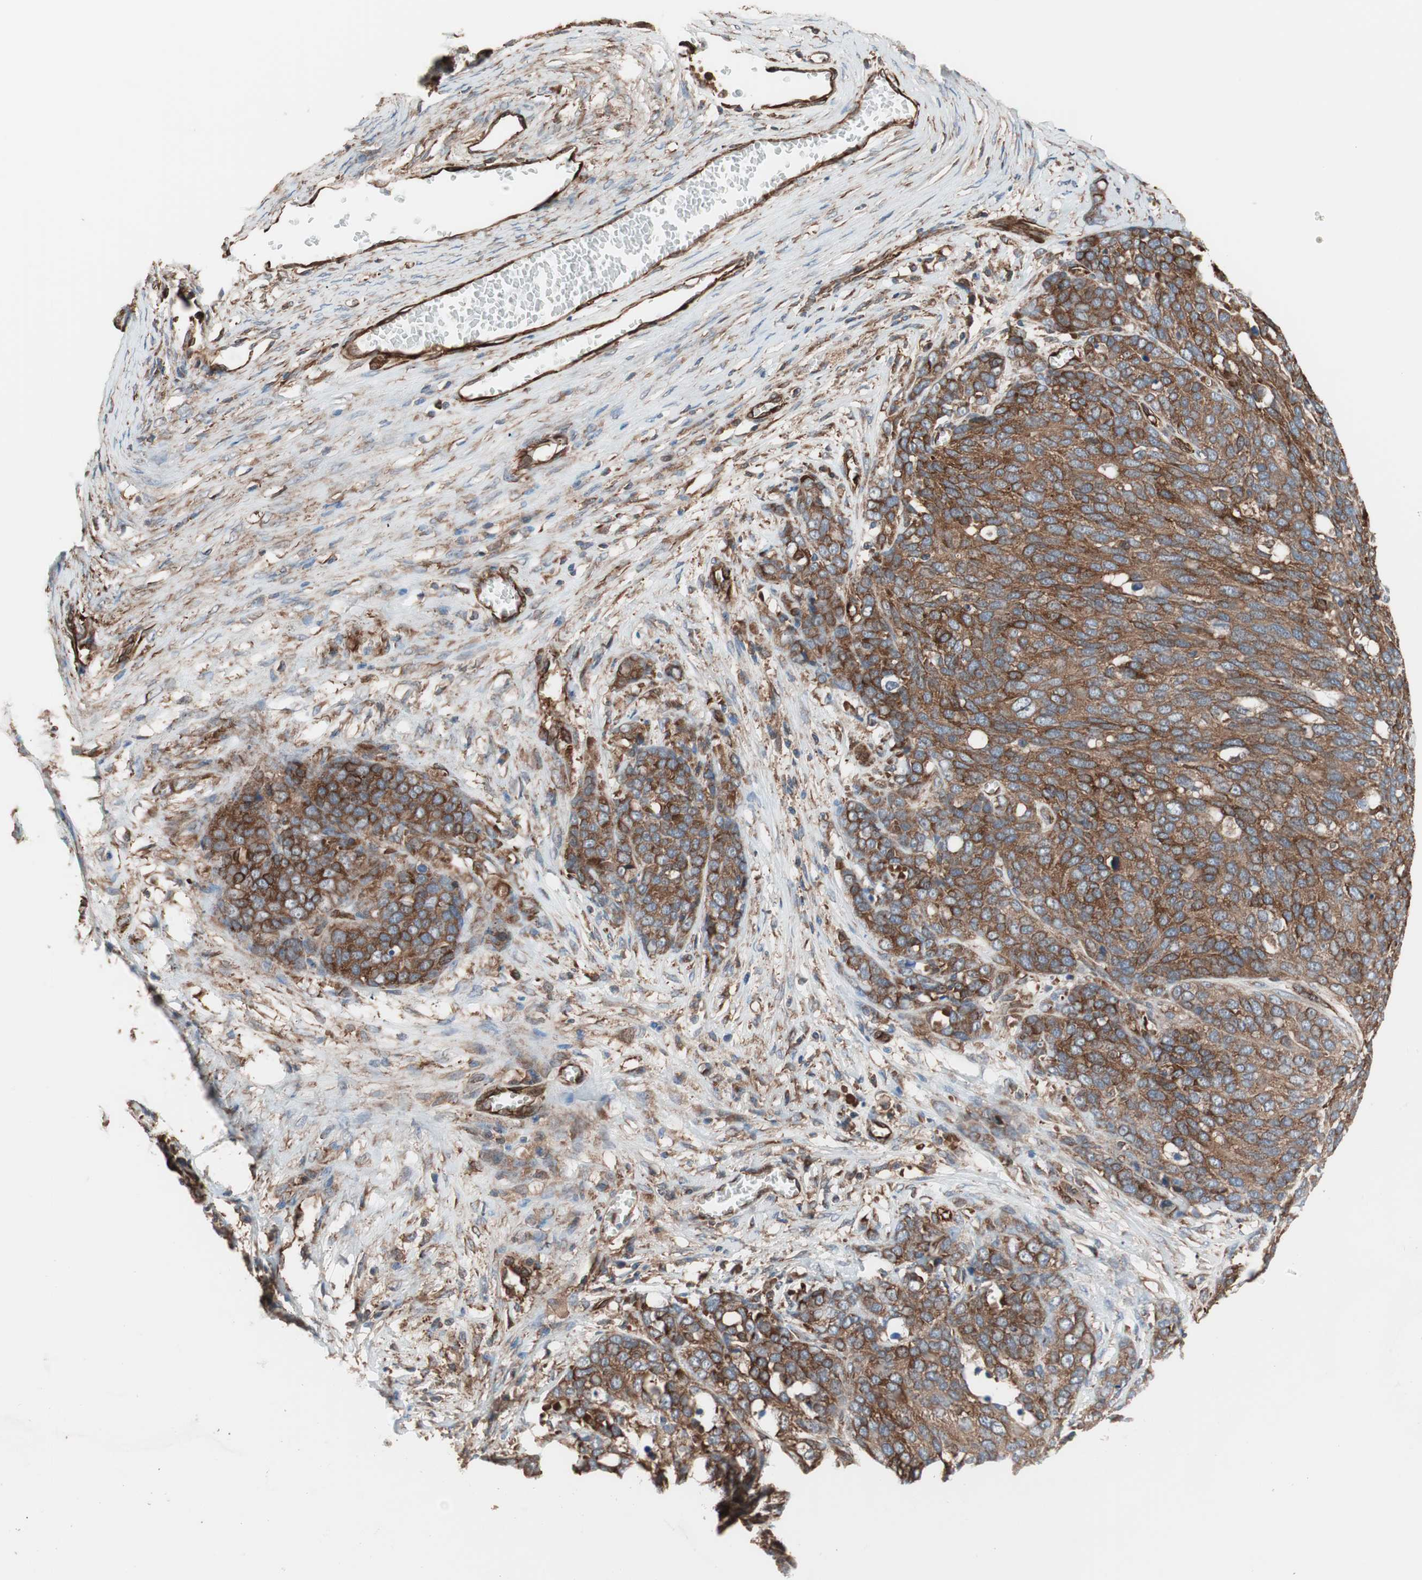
{"staining": {"intensity": "strong", "quantity": ">75%", "location": "cytoplasmic/membranous"}, "tissue": "ovarian cancer", "cell_type": "Tumor cells", "image_type": "cancer", "snomed": [{"axis": "morphology", "description": "Carcinoma, NOS"}, {"axis": "topography", "description": "Soft tissue"}, {"axis": "topography", "description": "Ovary"}], "caption": "This histopathology image exhibits ovarian cancer (carcinoma) stained with IHC to label a protein in brown. The cytoplasmic/membranous of tumor cells show strong positivity for the protein. Nuclei are counter-stained blue.", "gene": "GPSM2", "patient": {"sex": "female", "age": 54}}